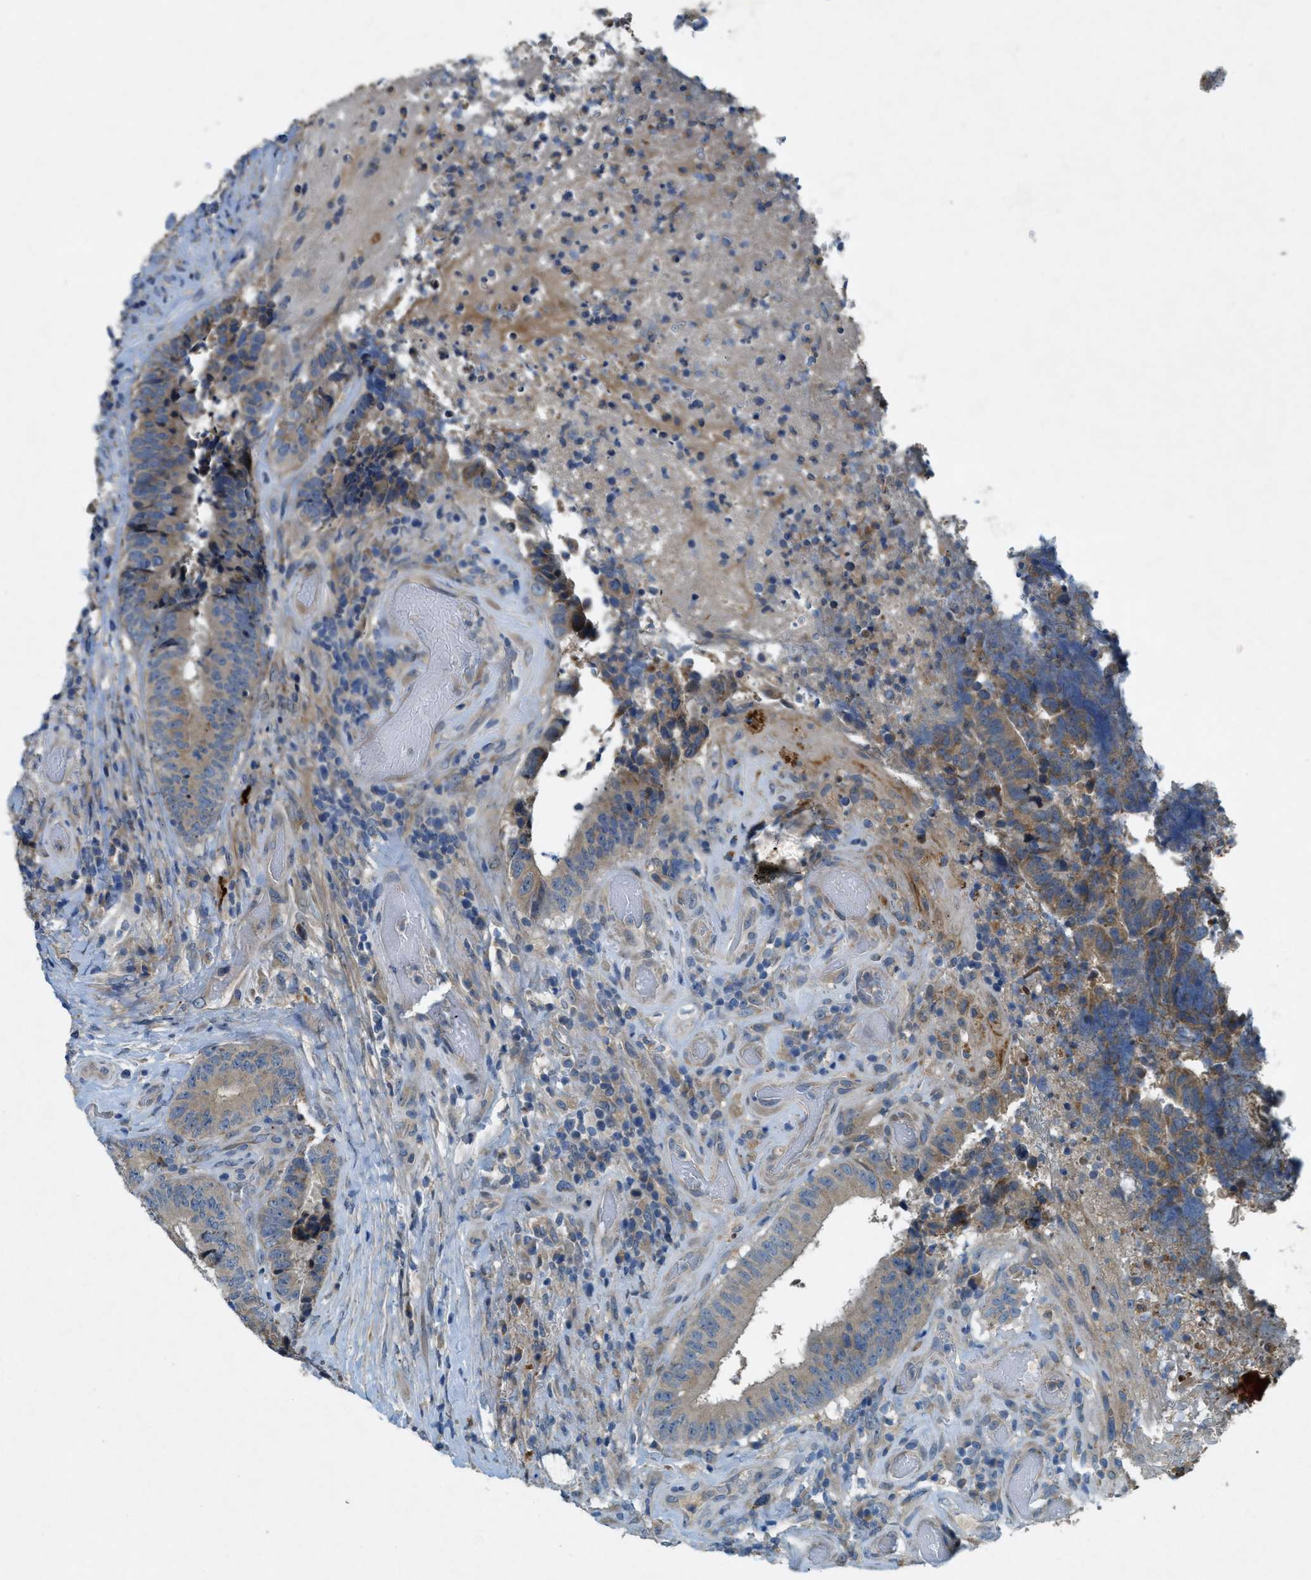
{"staining": {"intensity": "moderate", "quantity": "<25%", "location": "cytoplasmic/membranous"}, "tissue": "colorectal cancer", "cell_type": "Tumor cells", "image_type": "cancer", "snomed": [{"axis": "morphology", "description": "Adenocarcinoma, NOS"}, {"axis": "topography", "description": "Rectum"}], "caption": "Tumor cells show low levels of moderate cytoplasmic/membranous staining in approximately <25% of cells in human colorectal cancer (adenocarcinoma).", "gene": "SNX14", "patient": {"sex": "male", "age": 72}}